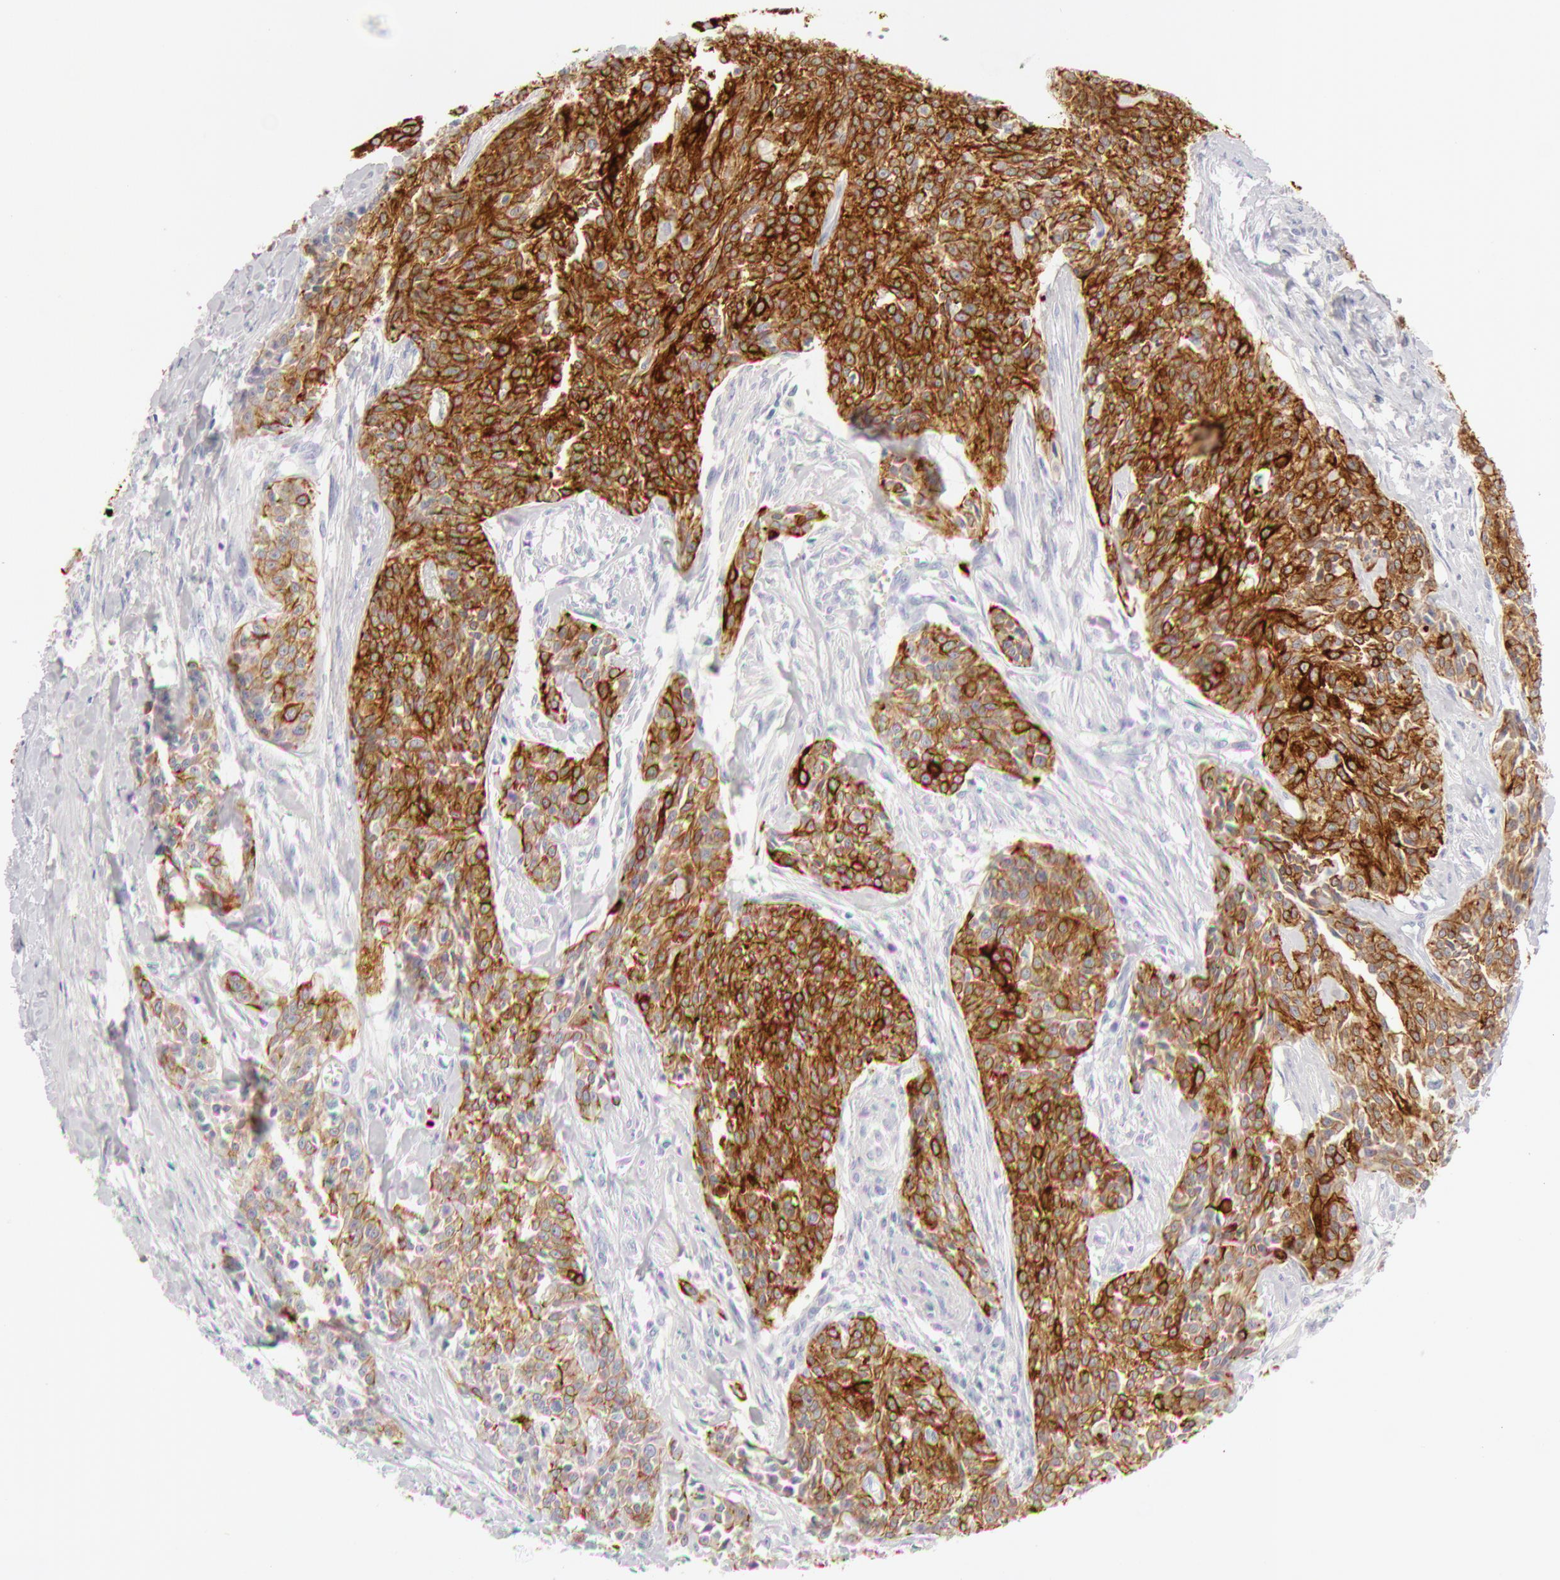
{"staining": {"intensity": "moderate", "quantity": ">75%", "location": "cytoplasmic/membranous"}, "tissue": "urothelial cancer", "cell_type": "Tumor cells", "image_type": "cancer", "snomed": [{"axis": "morphology", "description": "Urothelial carcinoma, High grade"}, {"axis": "topography", "description": "Urinary bladder"}], "caption": "Immunohistochemical staining of human urothelial cancer reveals medium levels of moderate cytoplasmic/membranous protein staining in approximately >75% of tumor cells. Using DAB (brown) and hematoxylin (blue) stains, captured at high magnification using brightfield microscopy.", "gene": "KRT8", "patient": {"sex": "male", "age": 56}}